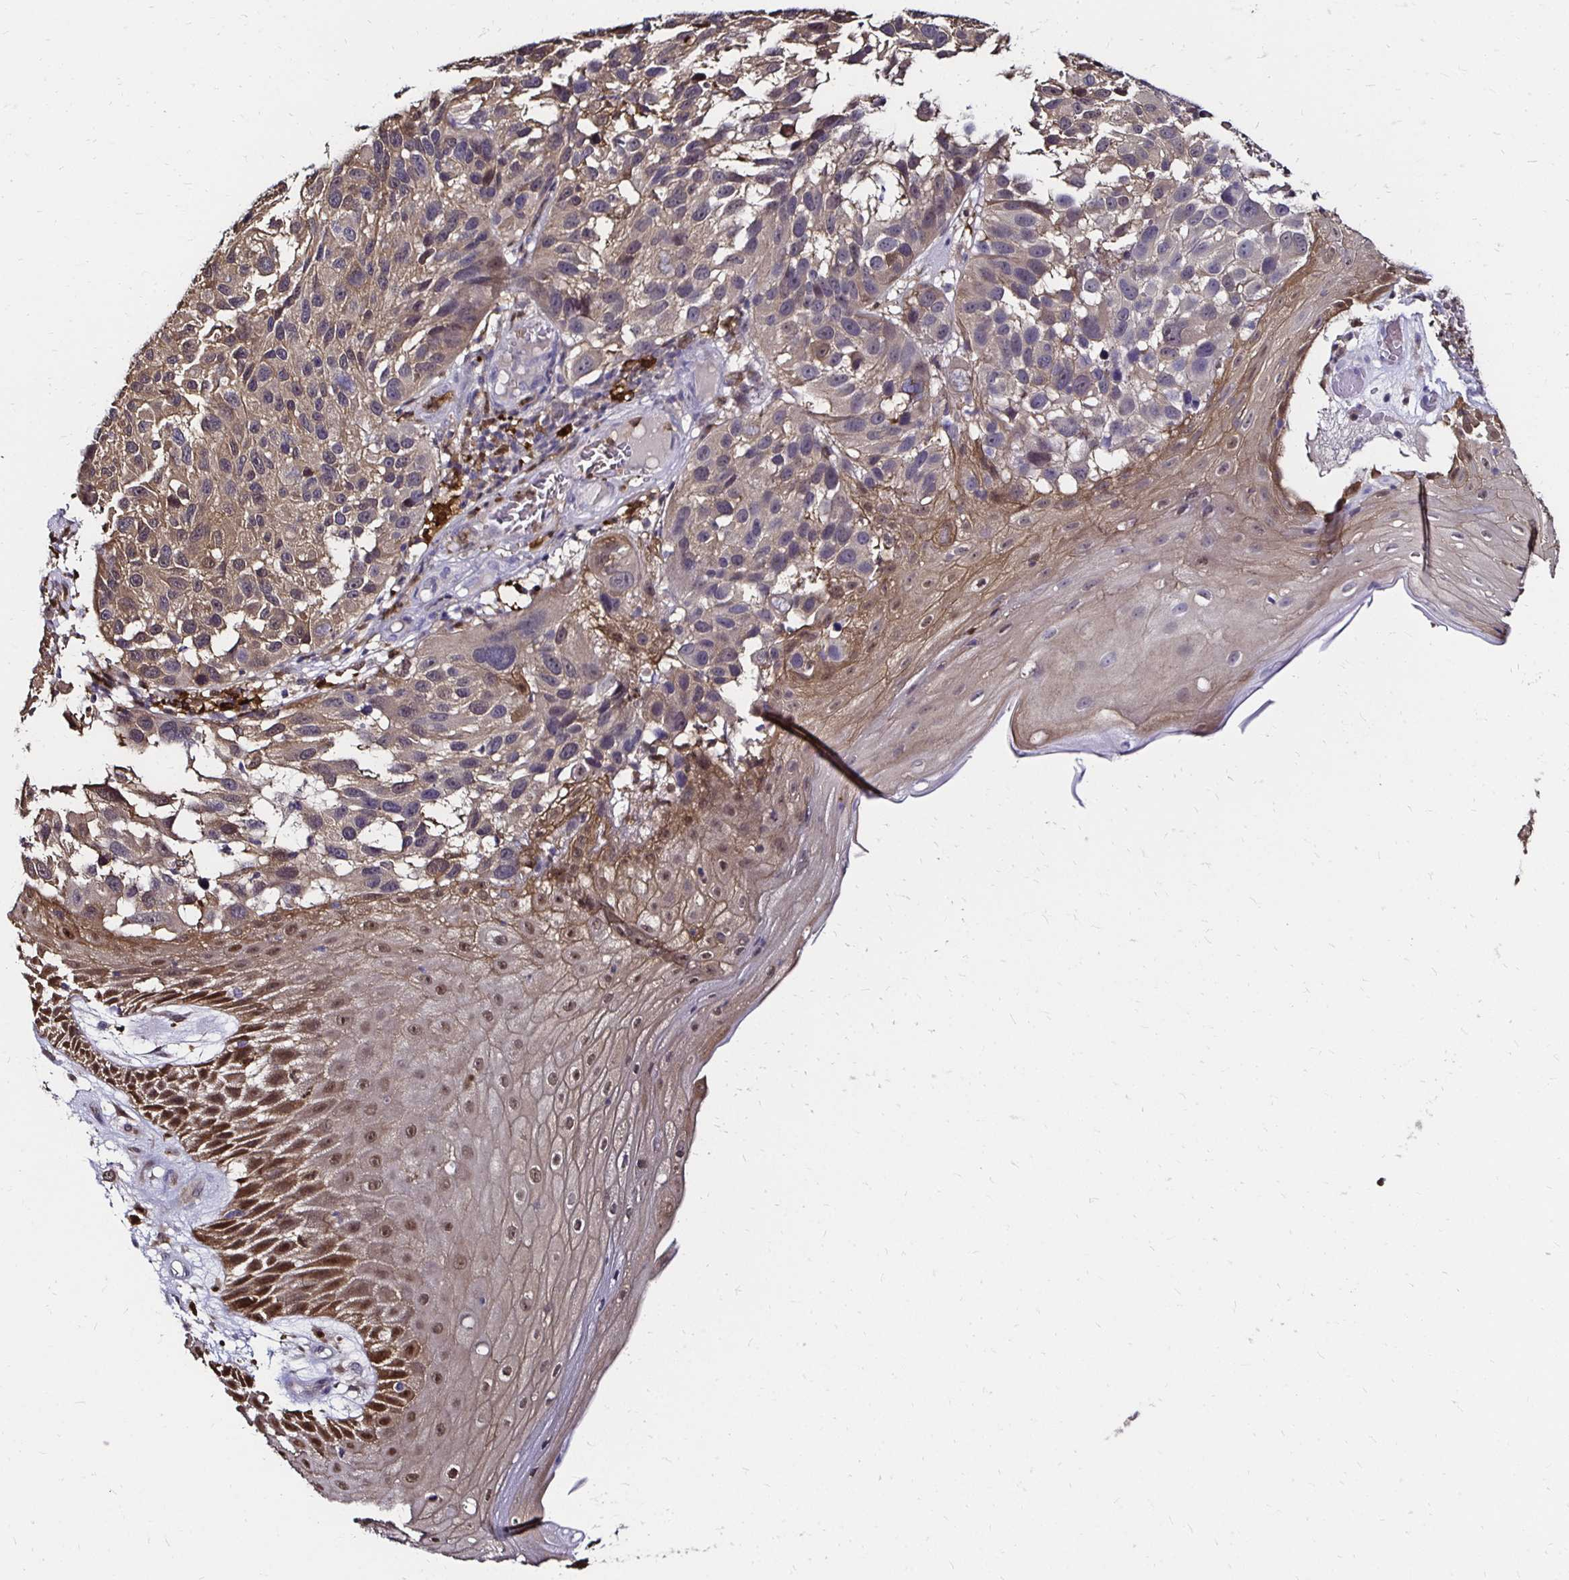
{"staining": {"intensity": "negative", "quantity": "none", "location": "none"}, "tissue": "melanoma", "cell_type": "Tumor cells", "image_type": "cancer", "snomed": [{"axis": "morphology", "description": "Malignant melanoma, NOS"}, {"axis": "topography", "description": "Skin"}], "caption": "IHC micrograph of neoplastic tissue: malignant melanoma stained with DAB exhibits no significant protein staining in tumor cells.", "gene": "TXN", "patient": {"sex": "male", "age": 53}}